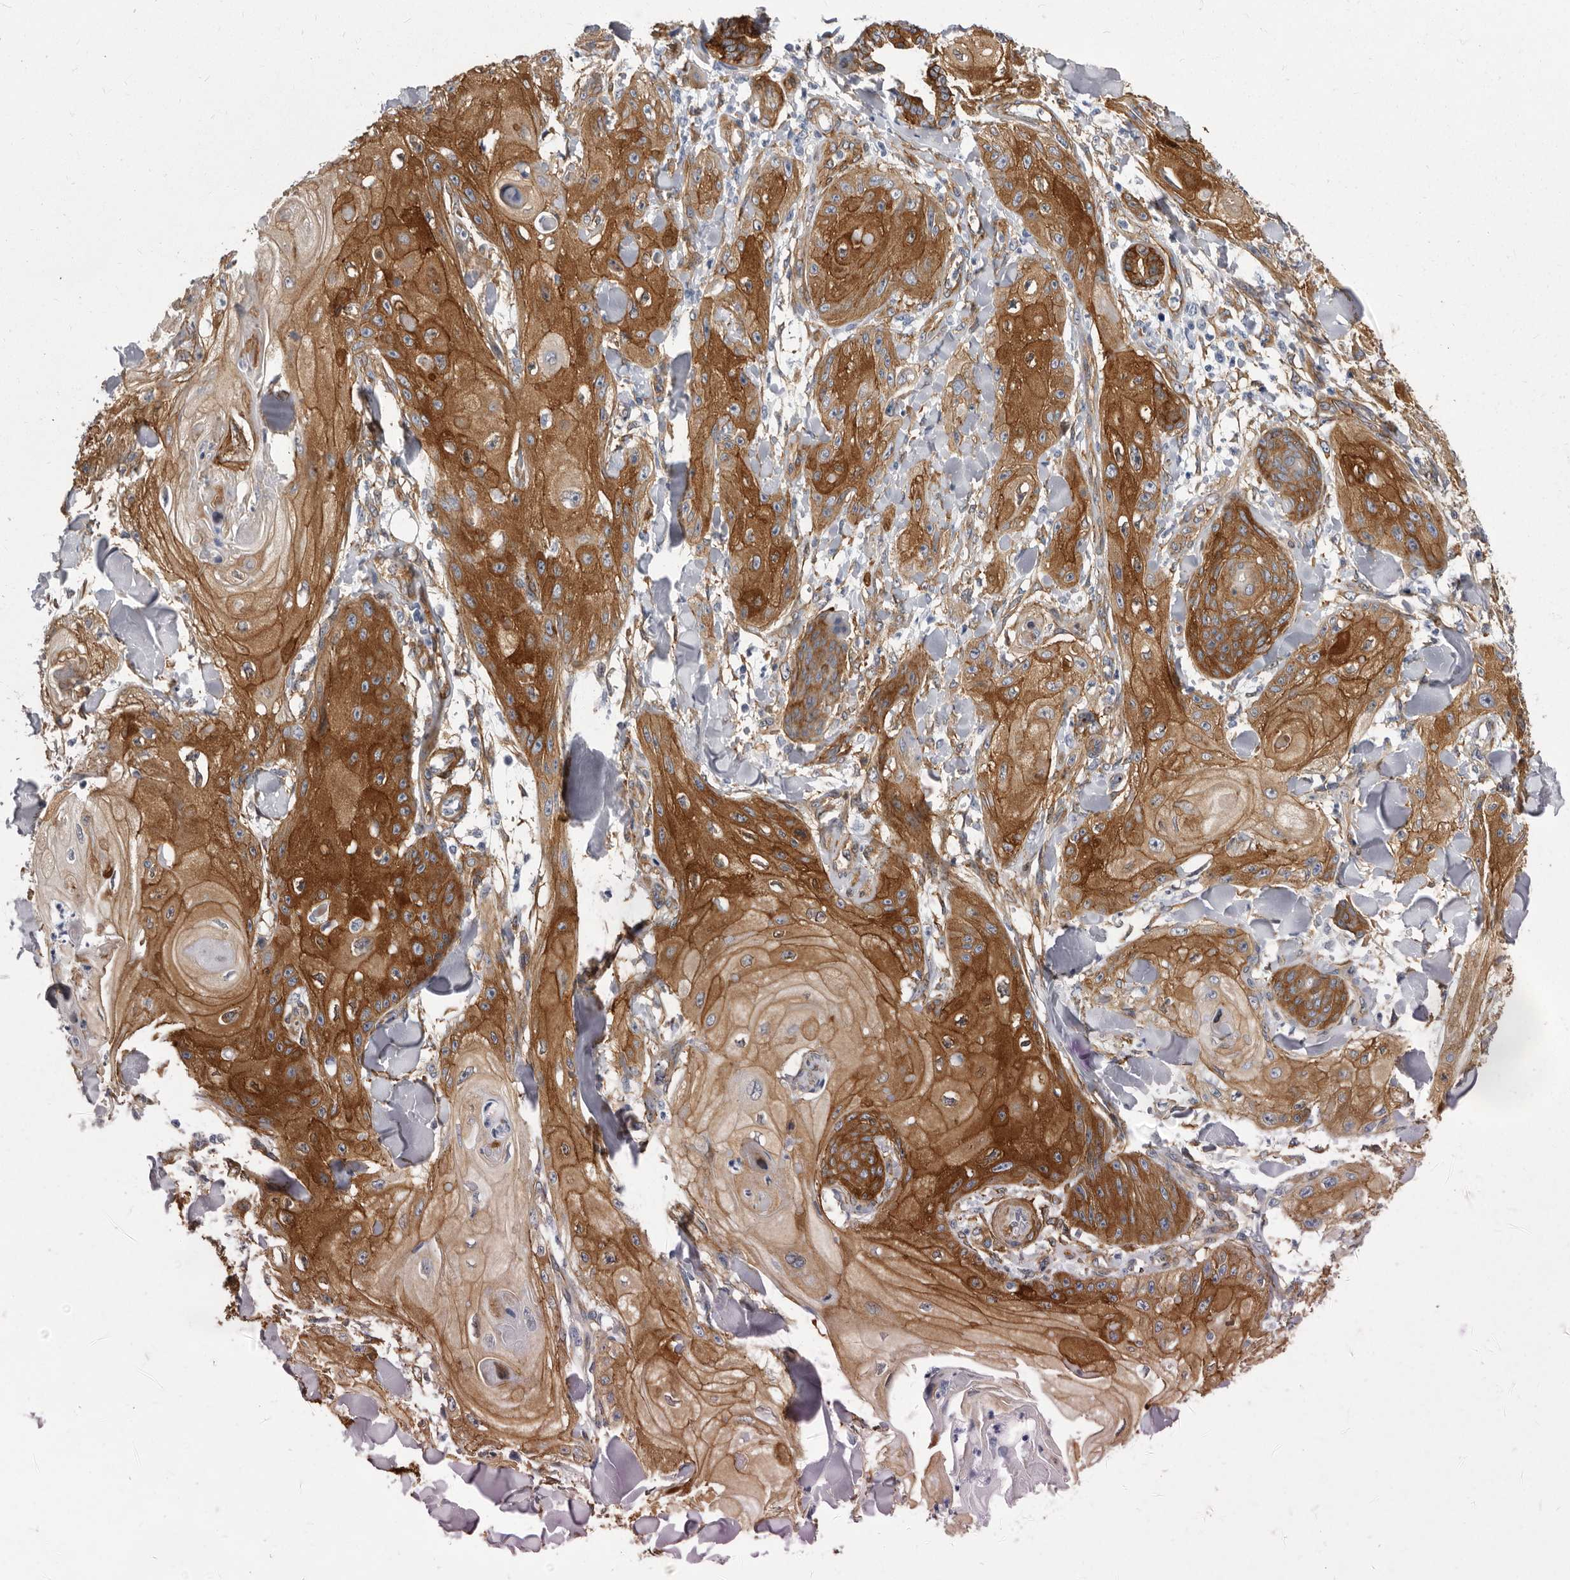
{"staining": {"intensity": "strong", "quantity": "25%-75%", "location": "cytoplasmic/membranous"}, "tissue": "skin cancer", "cell_type": "Tumor cells", "image_type": "cancer", "snomed": [{"axis": "morphology", "description": "Squamous cell carcinoma, NOS"}, {"axis": "topography", "description": "Skin"}], "caption": "High-magnification brightfield microscopy of skin squamous cell carcinoma stained with DAB (brown) and counterstained with hematoxylin (blue). tumor cells exhibit strong cytoplasmic/membranous staining is present in about25%-75% of cells.", "gene": "ENAH", "patient": {"sex": "male", "age": 74}}